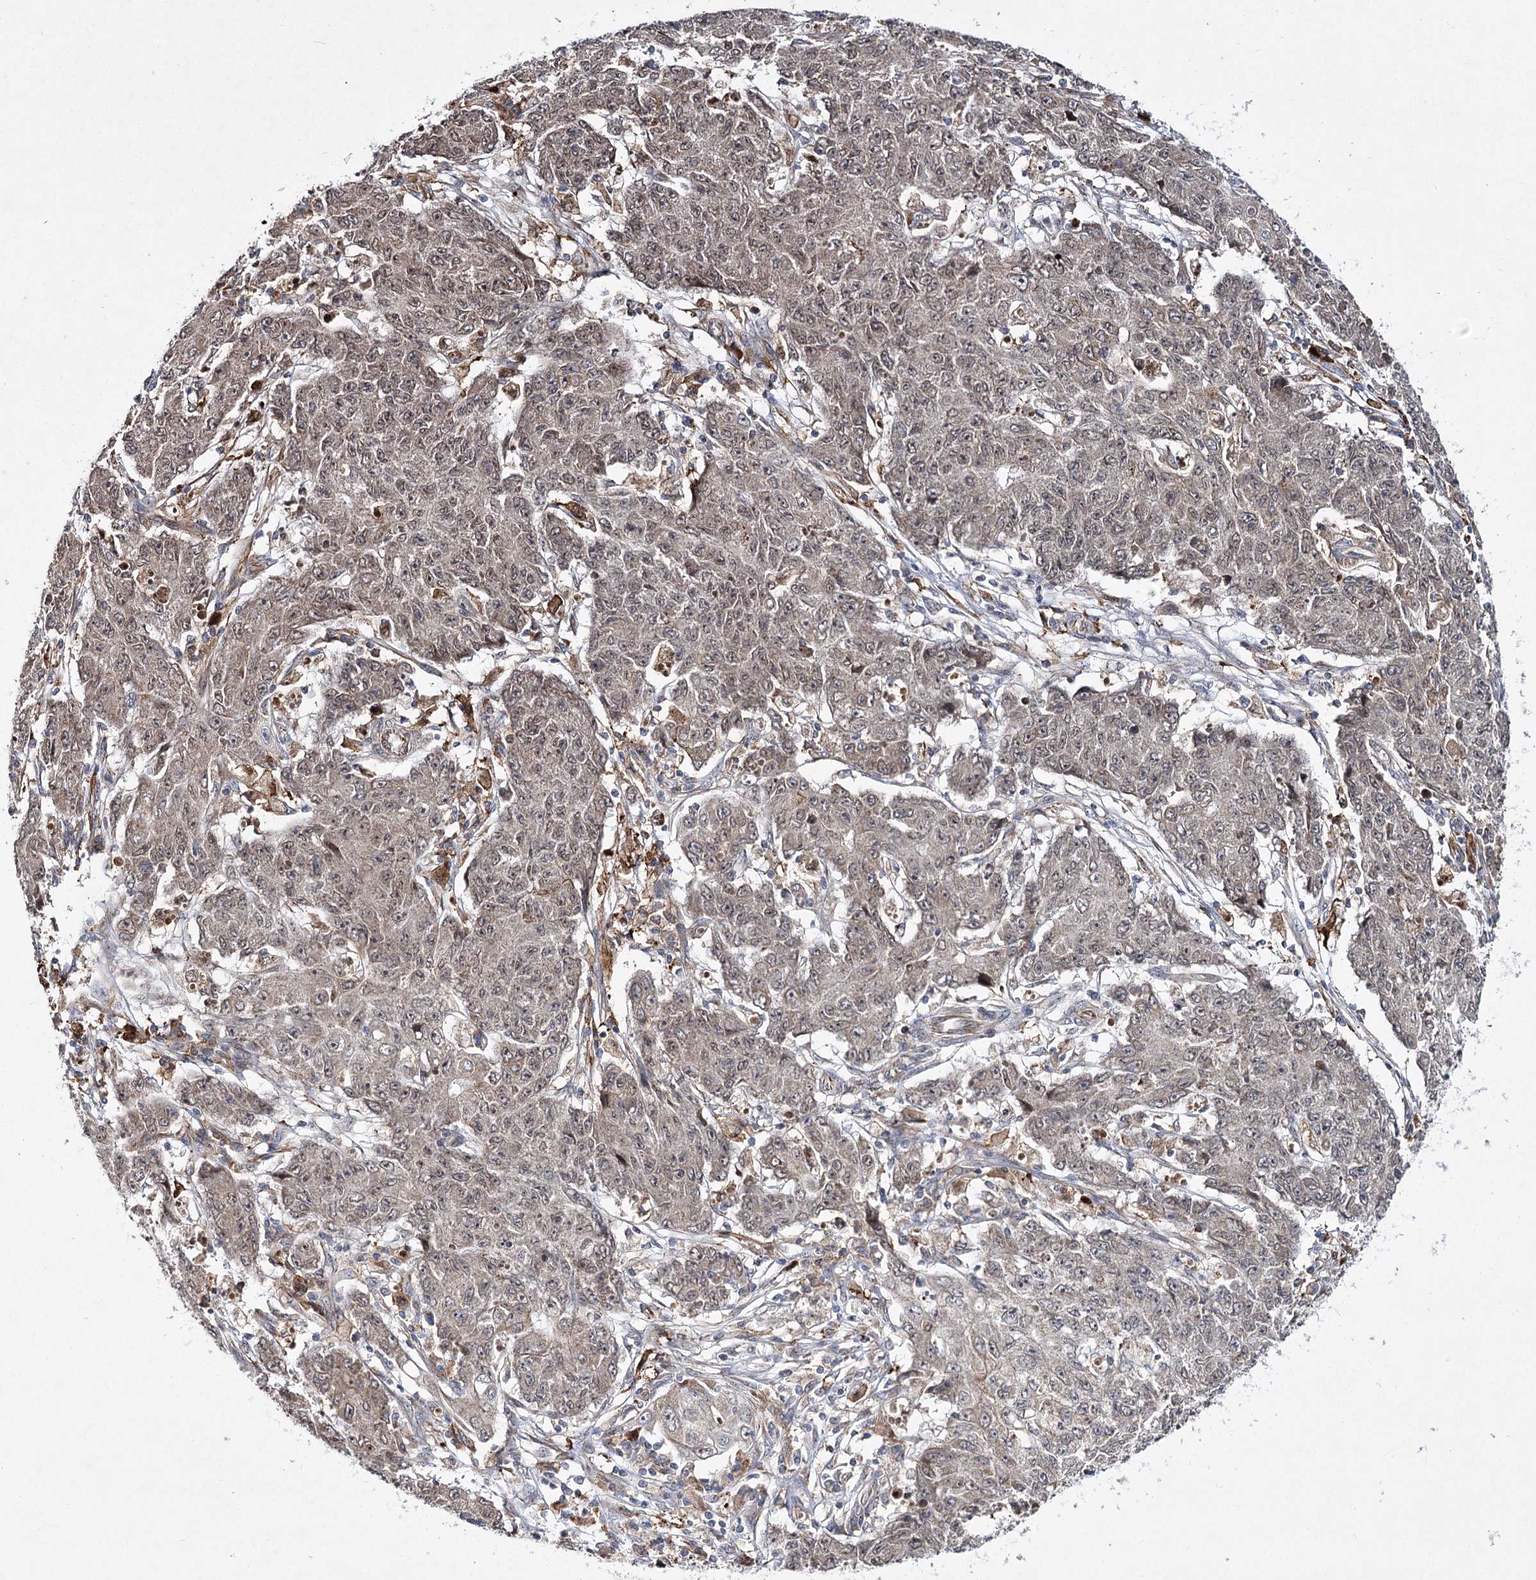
{"staining": {"intensity": "weak", "quantity": "<25%", "location": "cytoplasmic/membranous"}, "tissue": "ovarian cancer", "cell_type": "Tumor cells", "image_type": "cancer", "snomed": [{"axis": "morphology", "description": "Carcinoma, endometroid"}, {"axis": "topography", "description": "Ovary"}], "caption": "Ovarian cancer was stained to show a protein in brown. There is no significant positivity in tumor cells. (Brightfield microscopy of DAB IHC at high magnification).", "gene": "DPEP2", "patient": {"sex": "female", "age": 42}}